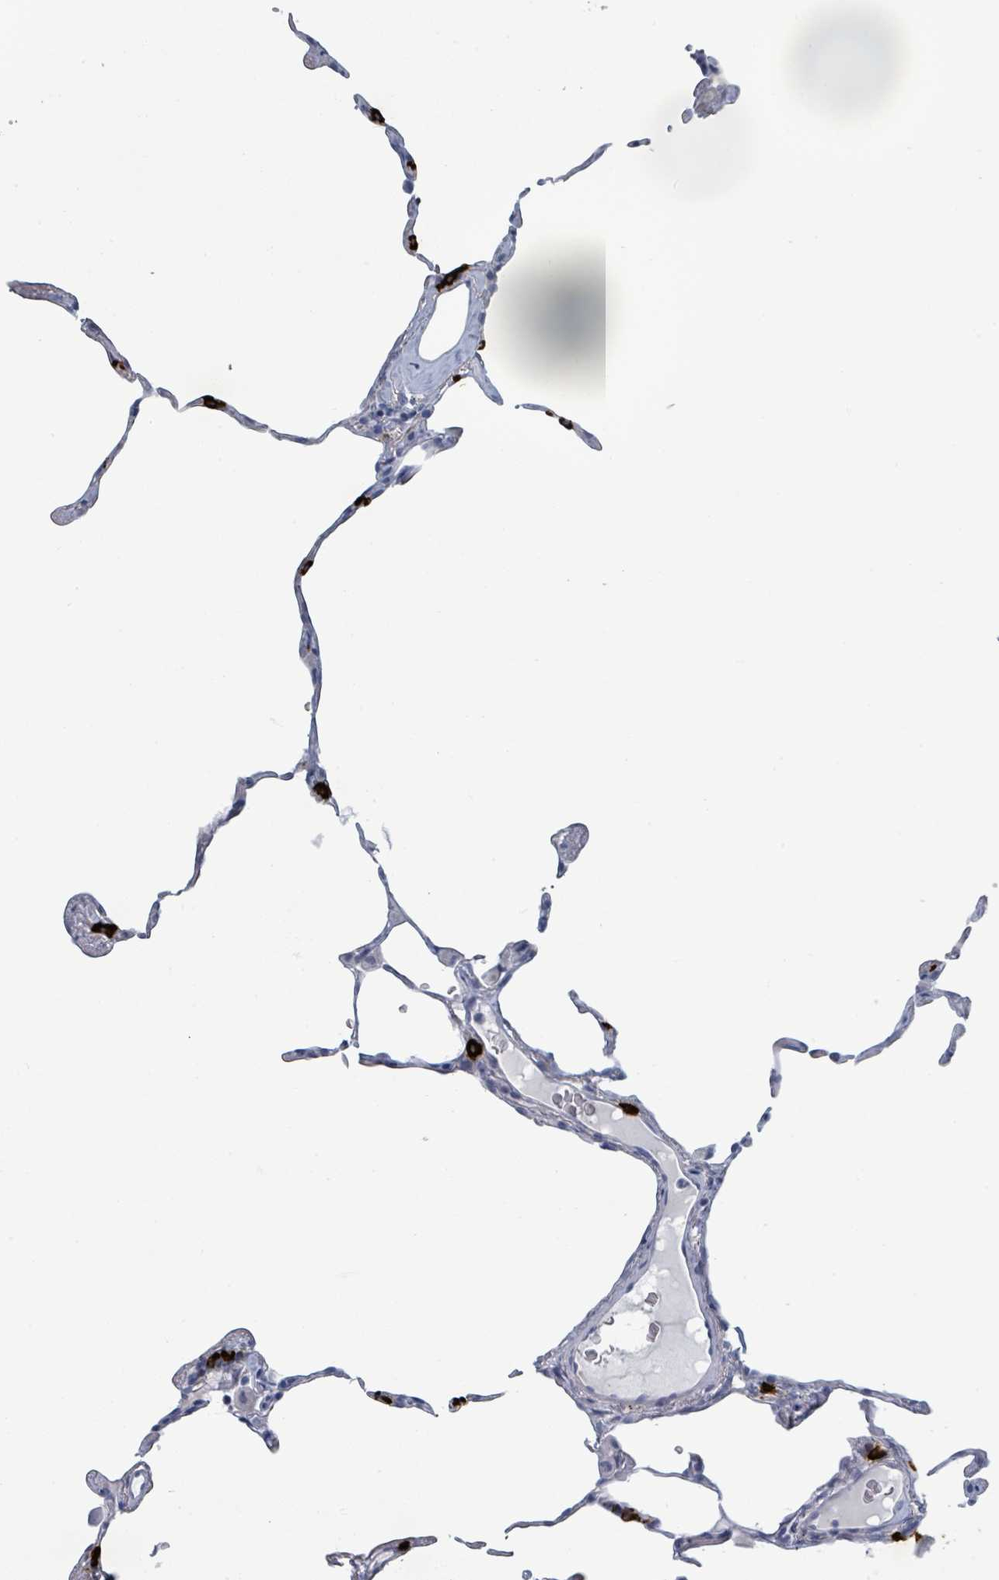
{"staining": {"intensity": "negative", "quantity": "none", "location": "none"}, "tissue": "lung", "cell_type": "Alveolar cells", "image_type": "normal", "snomed": [{"axis": "morphology", "description": "Normal tissue, NOS"}, {"axis": "topography", "description": "Lung"}], "caption": "IHC photomicrograph of unremarkable lung stained for a protein (brown), which displays no expression in alveolar cells. The staining was performed using DAB to visualize the protein expression in brown, while the nuclei were stained in blue with hematoxylin (Magnification: 20x).", "gene": "VPS13D", "patient": {"sex": "female", "age": 57}}